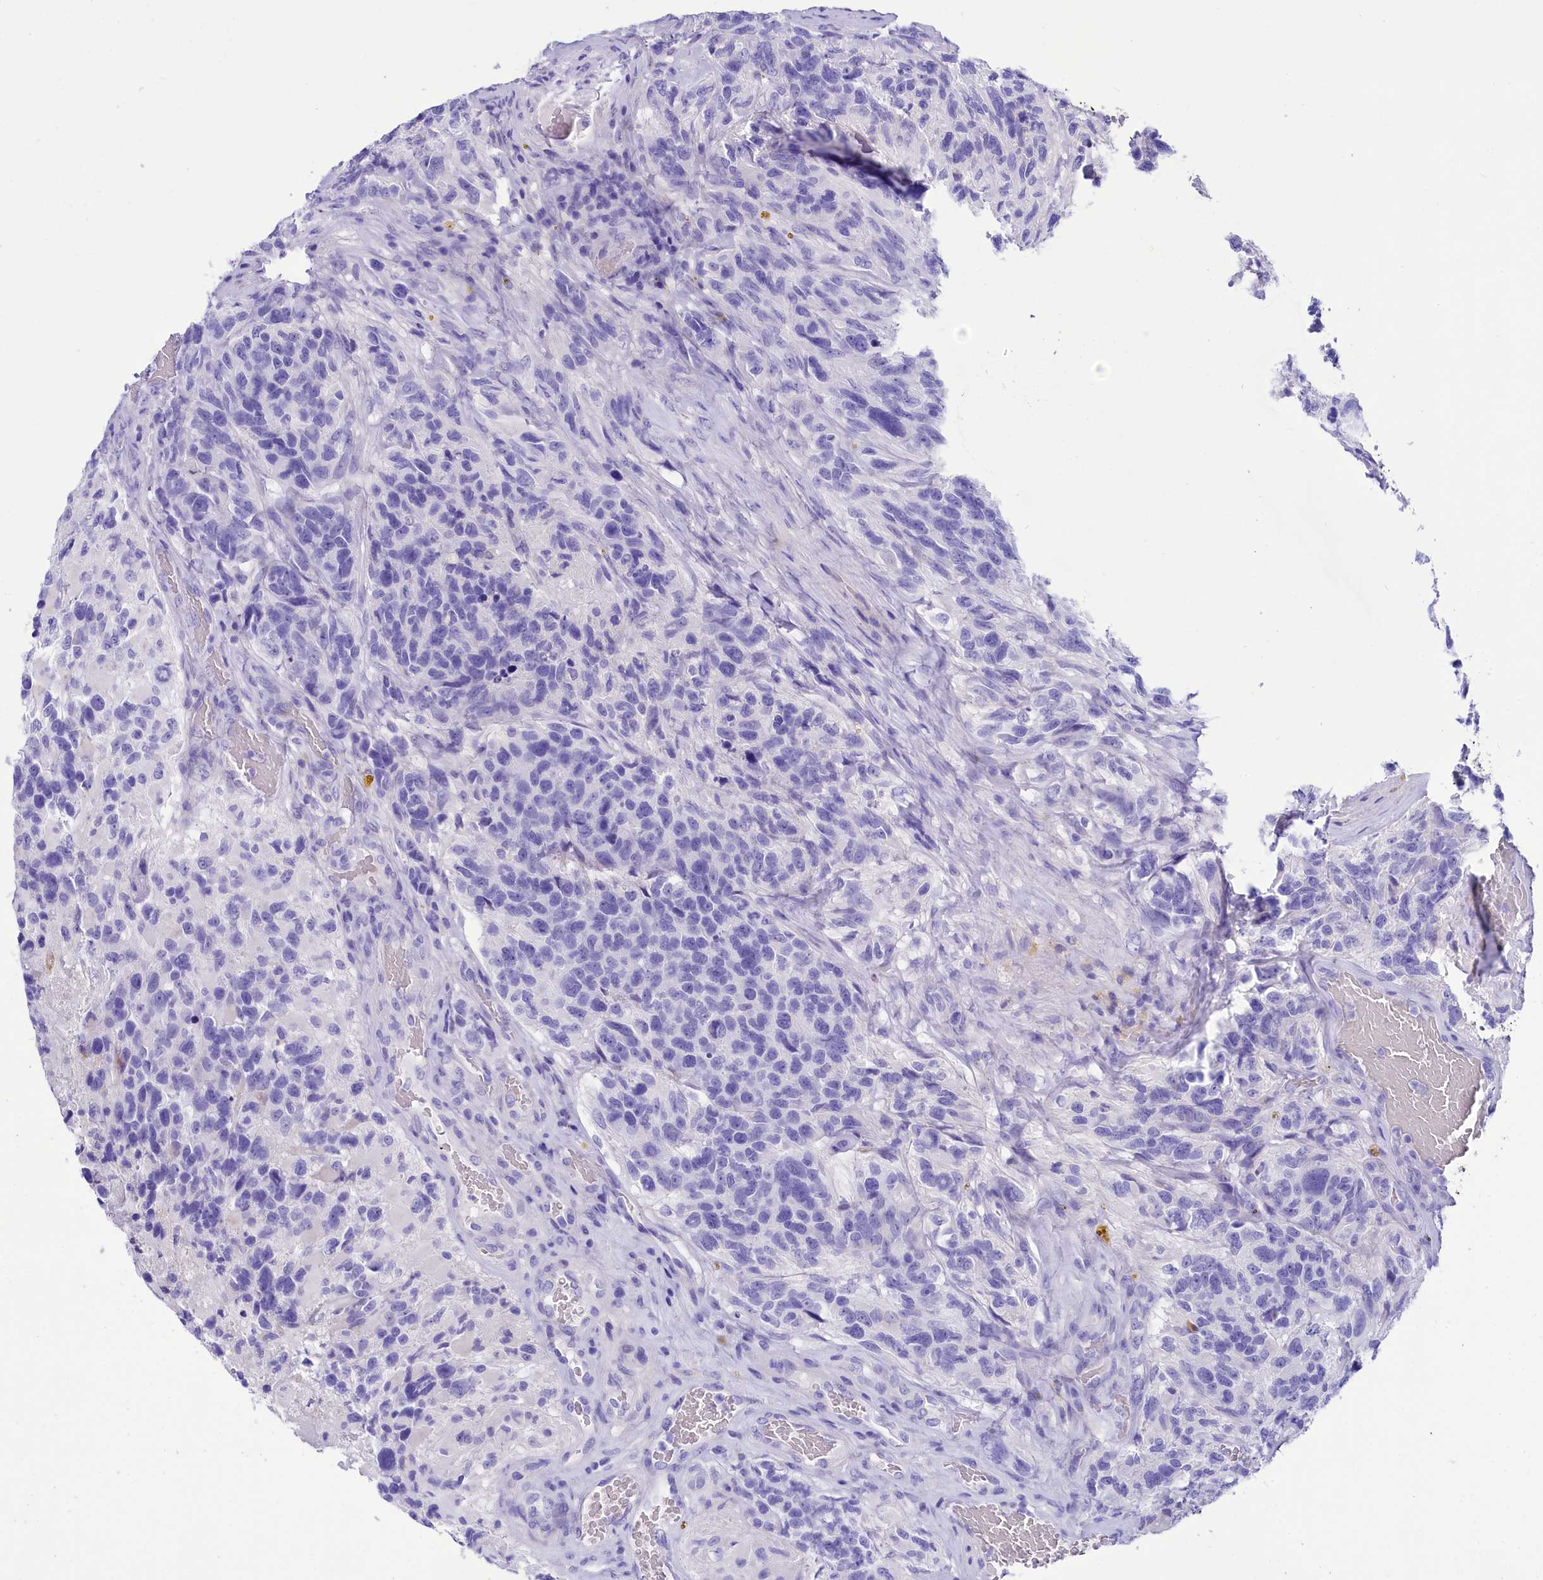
{"staining": {"intensity": "negative", "quantity": "none", "location": "none"}, "tissue": "glioma", "cell_type": "Tumor cells", "image_type": "cancer", "snomed": [{"axis": "morphology", "description": "Glioma, malignant, High grade"}, {"axis": "topography", "description": "Brain"}], "caption": "Tumor cells show no significant positivity in high-grade glioma (malignant).", "gene": "TTC36", "patient": {"sex": "male", "age": 69}}